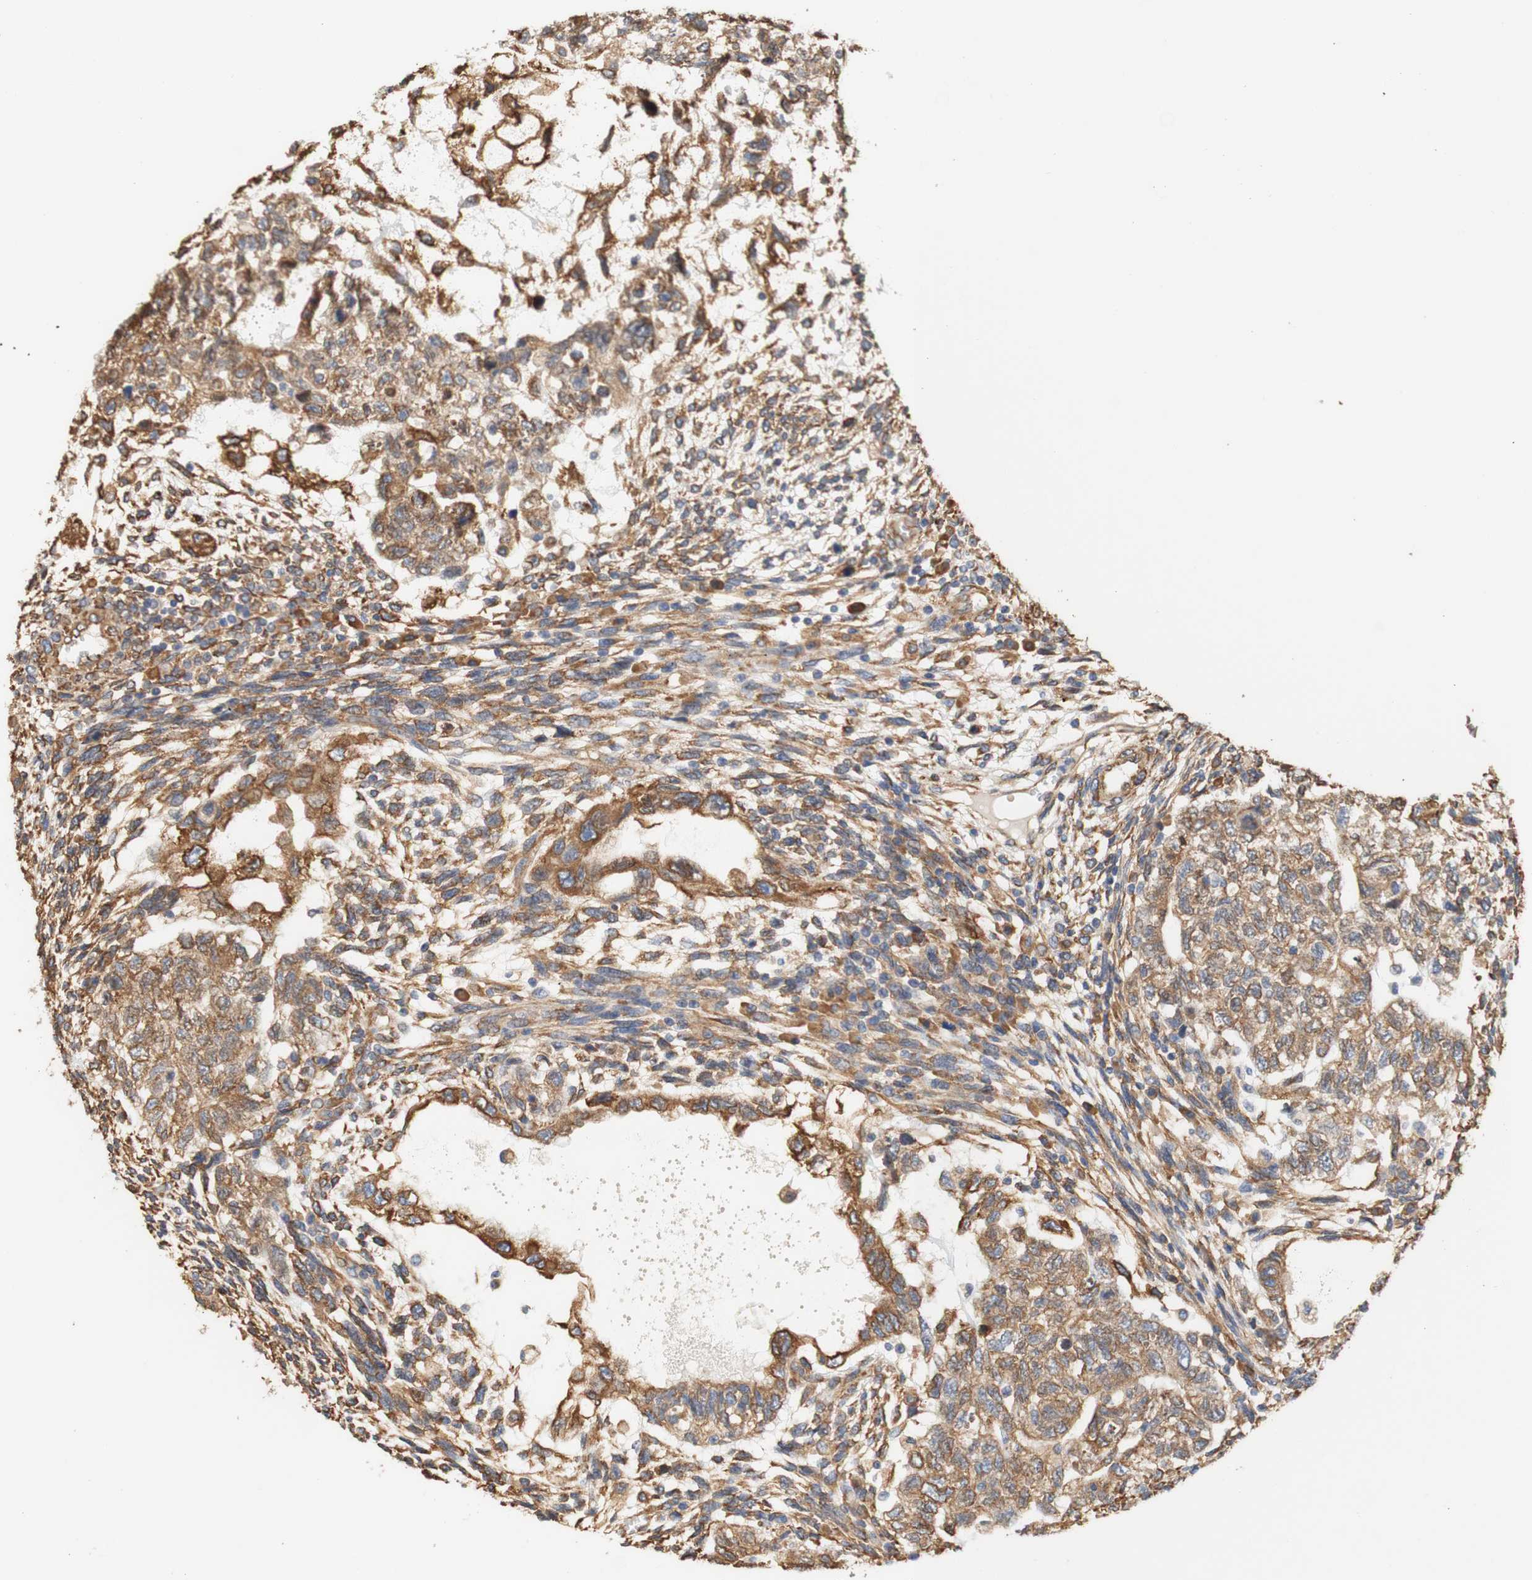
{"staining": {"intensity": "moderate", "quantity": ">75%", "location": "cytoplasmic/membranous"}, "tissue": "testis cancer", "cell_type": "Tumor cells", "image_type": "cancer", "snomed": [{"axis": "morphology", "description": "Normal tissue, NOS"}, {"axis": "morphology", "description": "Carcinoma, Embryonal, NOS"}, {"axis": "topography", "description": "Testis"}], "caption": "This image demonstrates IHC staining of human testis cancer (embryonal carcinoma), with medium moderate cytoplasmic/membranous expression in about >75% of tumor cells.", "gene": "EIF2AK4", "patient": {"sex": "male", "age": 36}}